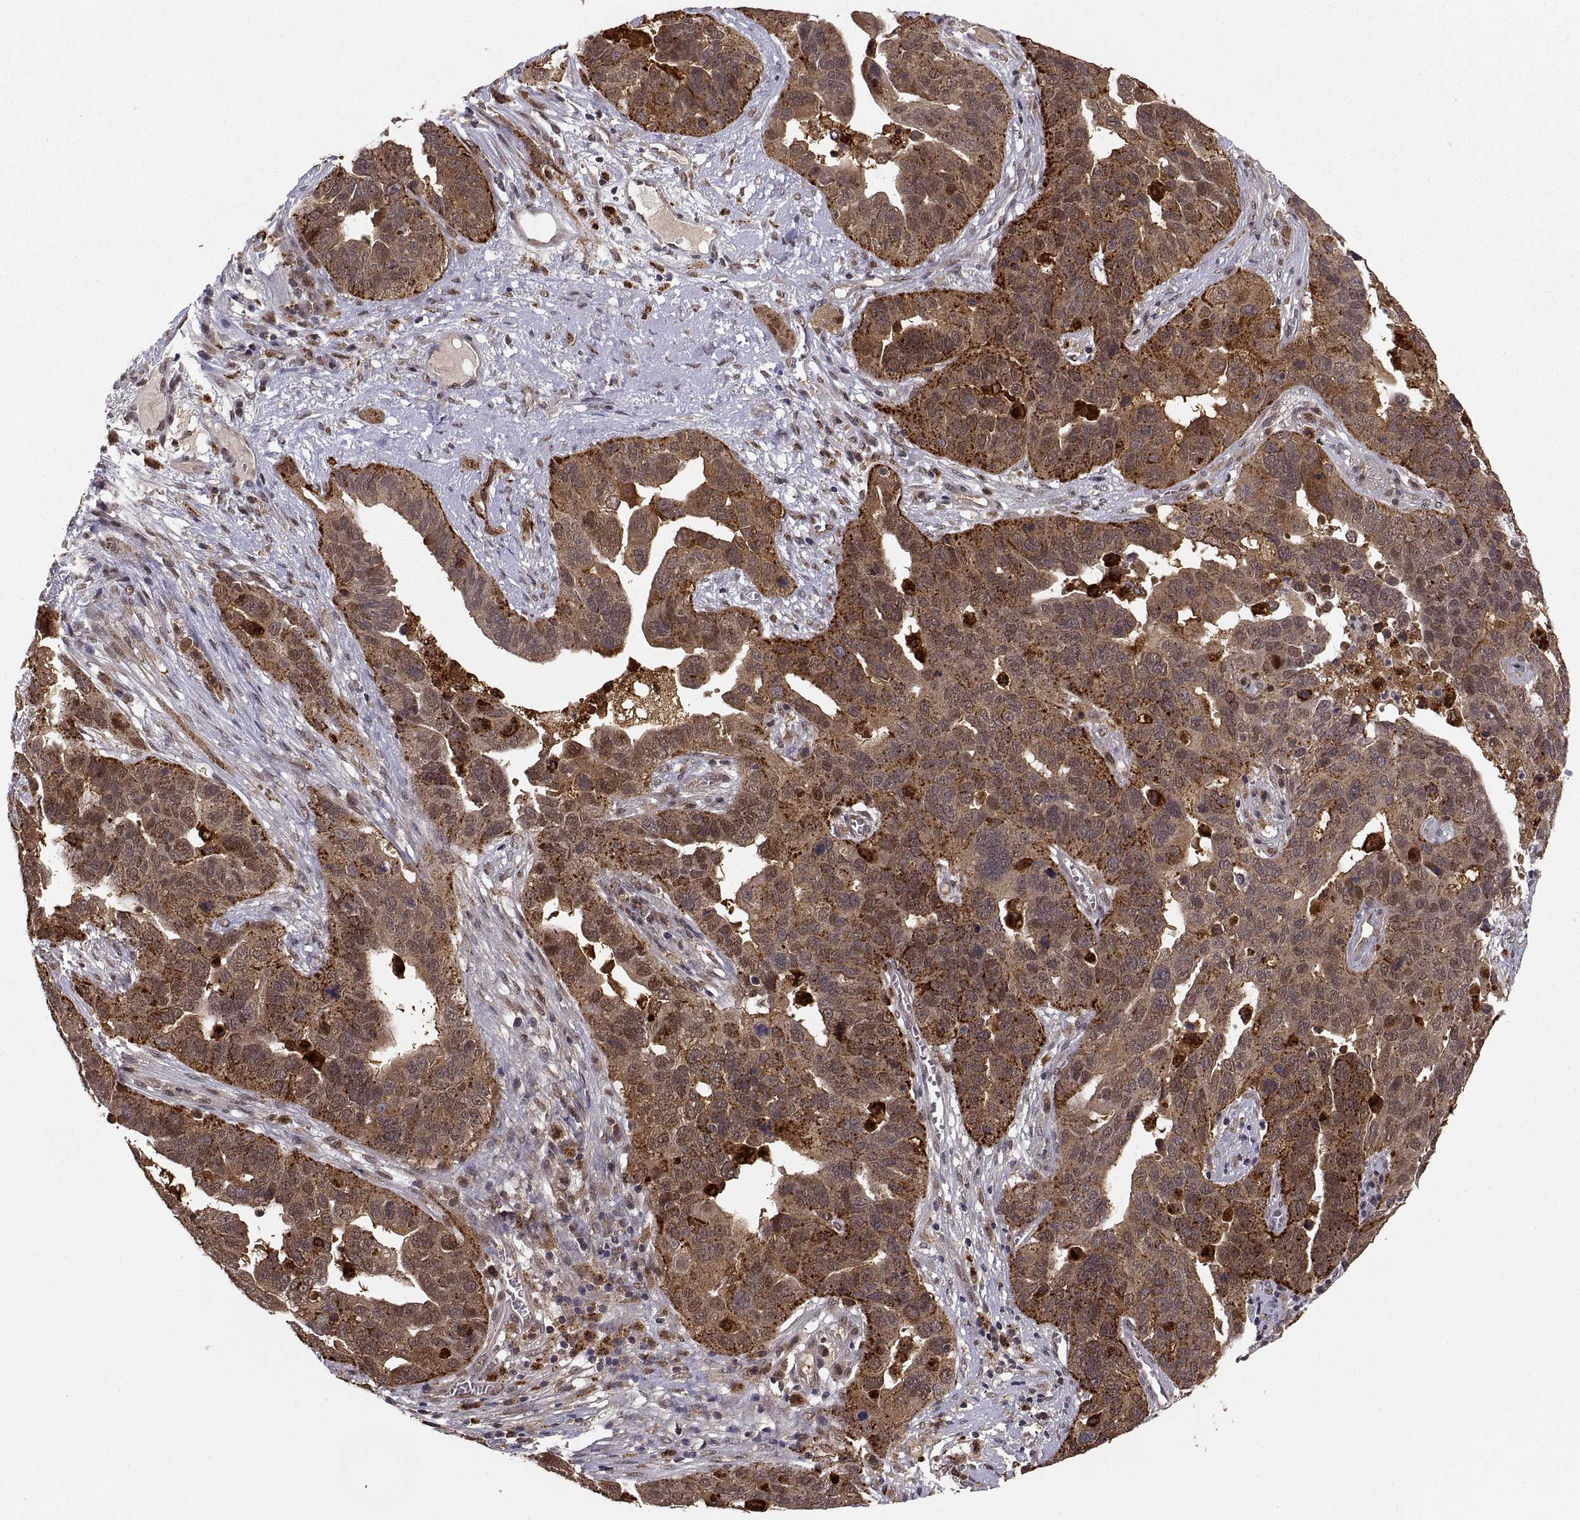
{"staining": {"intensity": "strong", "quantity": ">75%", "location": "cytoplasmic/membranous"}, "tissue": "ovarian cancer", "cell_type": "Tumor cells", "image_type": "cancer", "snomed": [{"axis": "morphology", "description": "Carcinoma, endometroid"}, {"axis": "topography", "description": "Soft tissue"}, {"axis": "topography", "description": "Ovary"}], "caption": "Human ovarian cancer (endometroid carcinoma) stained with a protein marker reveals strong staining in tumor cells.", "gene": "PSMC2", "patient": {"sex": "female", "age": 52}}